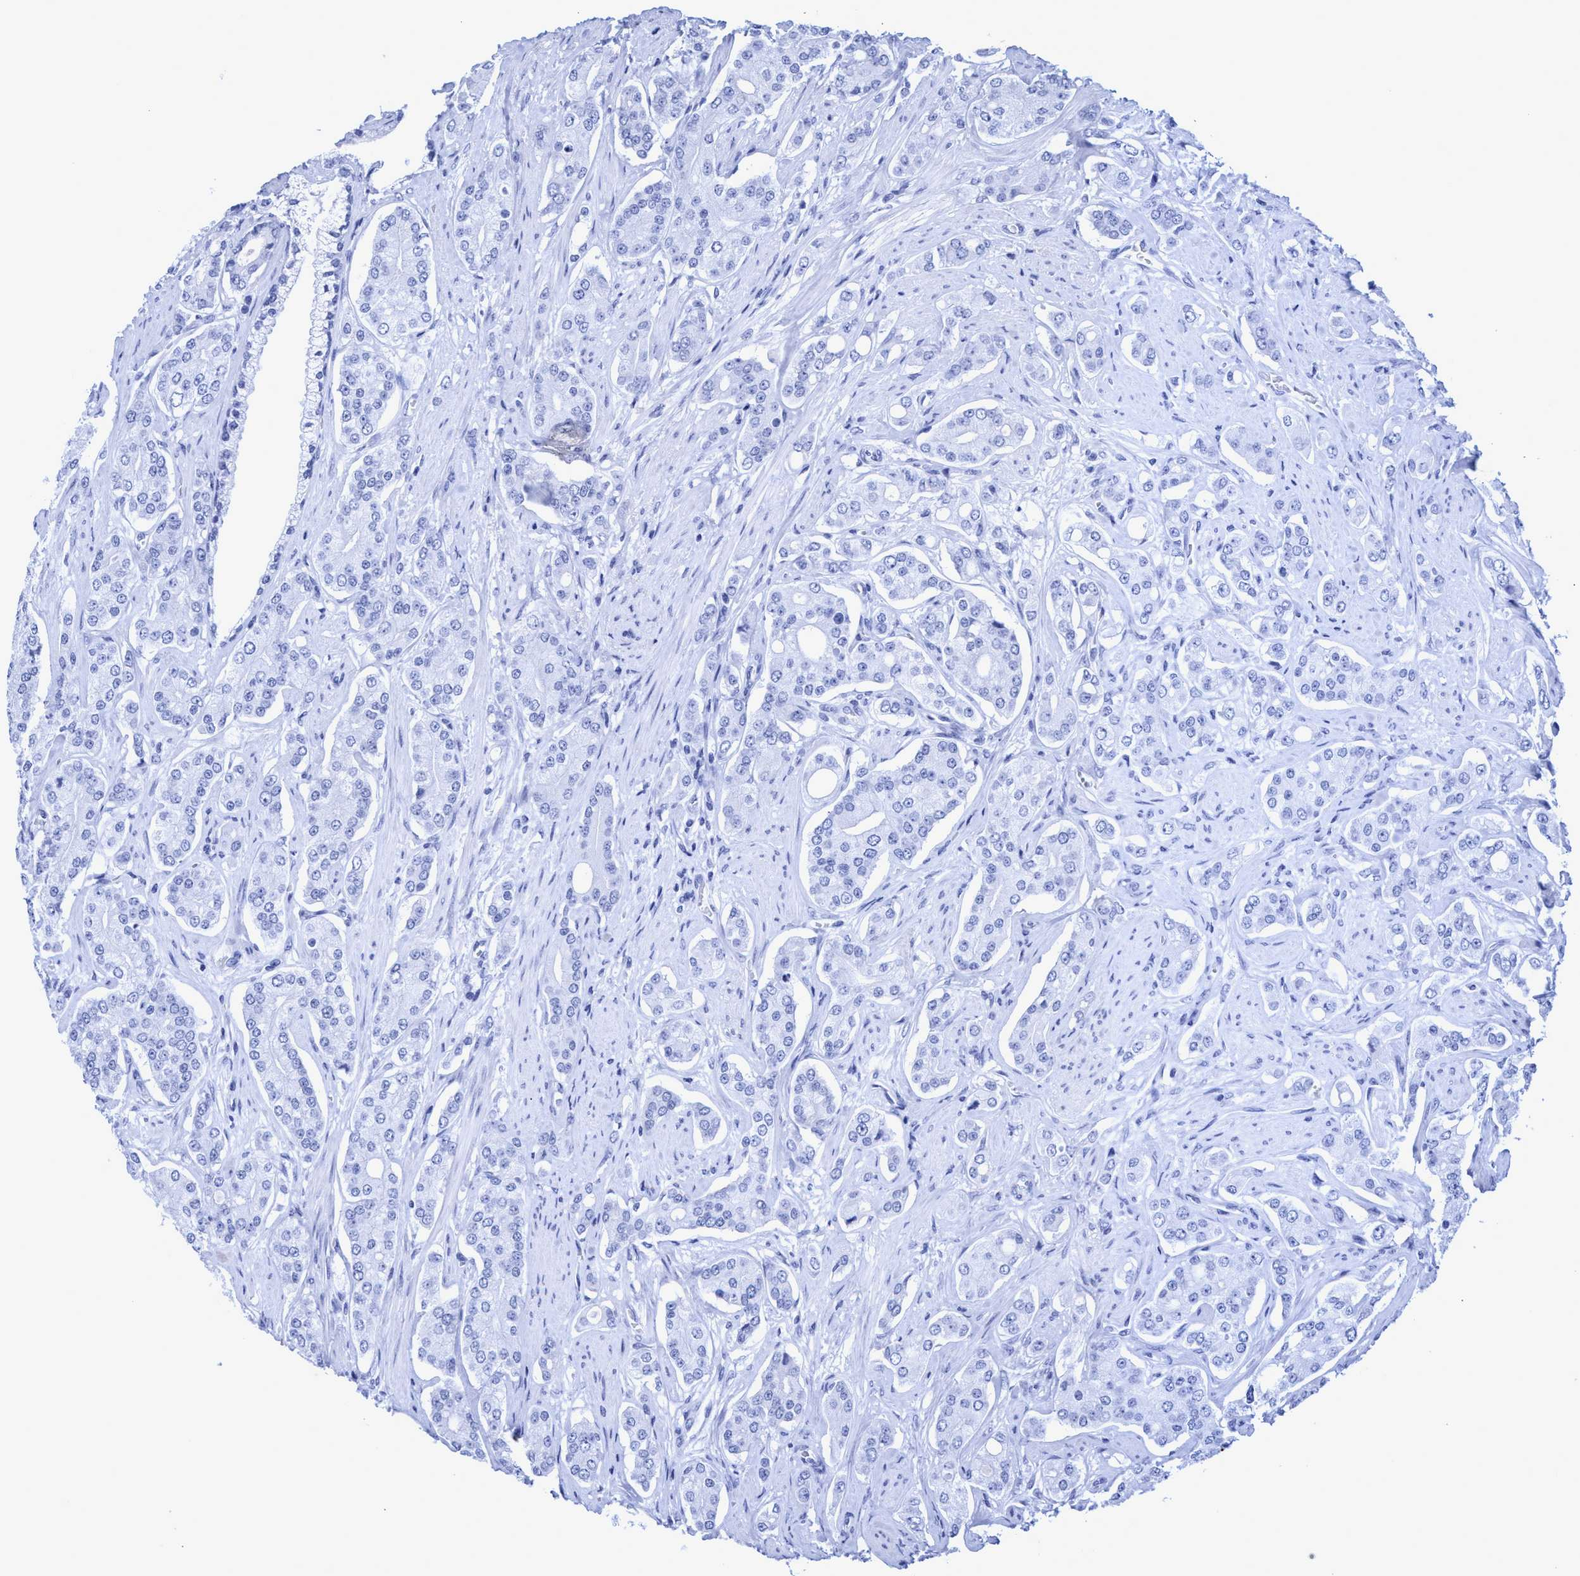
{"staining": {"intensity": "negative", "quantity": "none", "location": "none"}, "tissue": "prostate cancer", "cell_type": "Tumor cells", "image_type": "cancer", "snomed": [{"axis": "morphology", "description": "Adenocarcinoma, High grade"}, {"axis": "topography", "description": "Prostate"}], "caption": "Immunohistochemistry photomicrograph of prostate cancer stained for a protein (brown), which displays no staining in tumor cells.", "gene": "INSL6", "patient": {"sex": "male", "age": 71}}